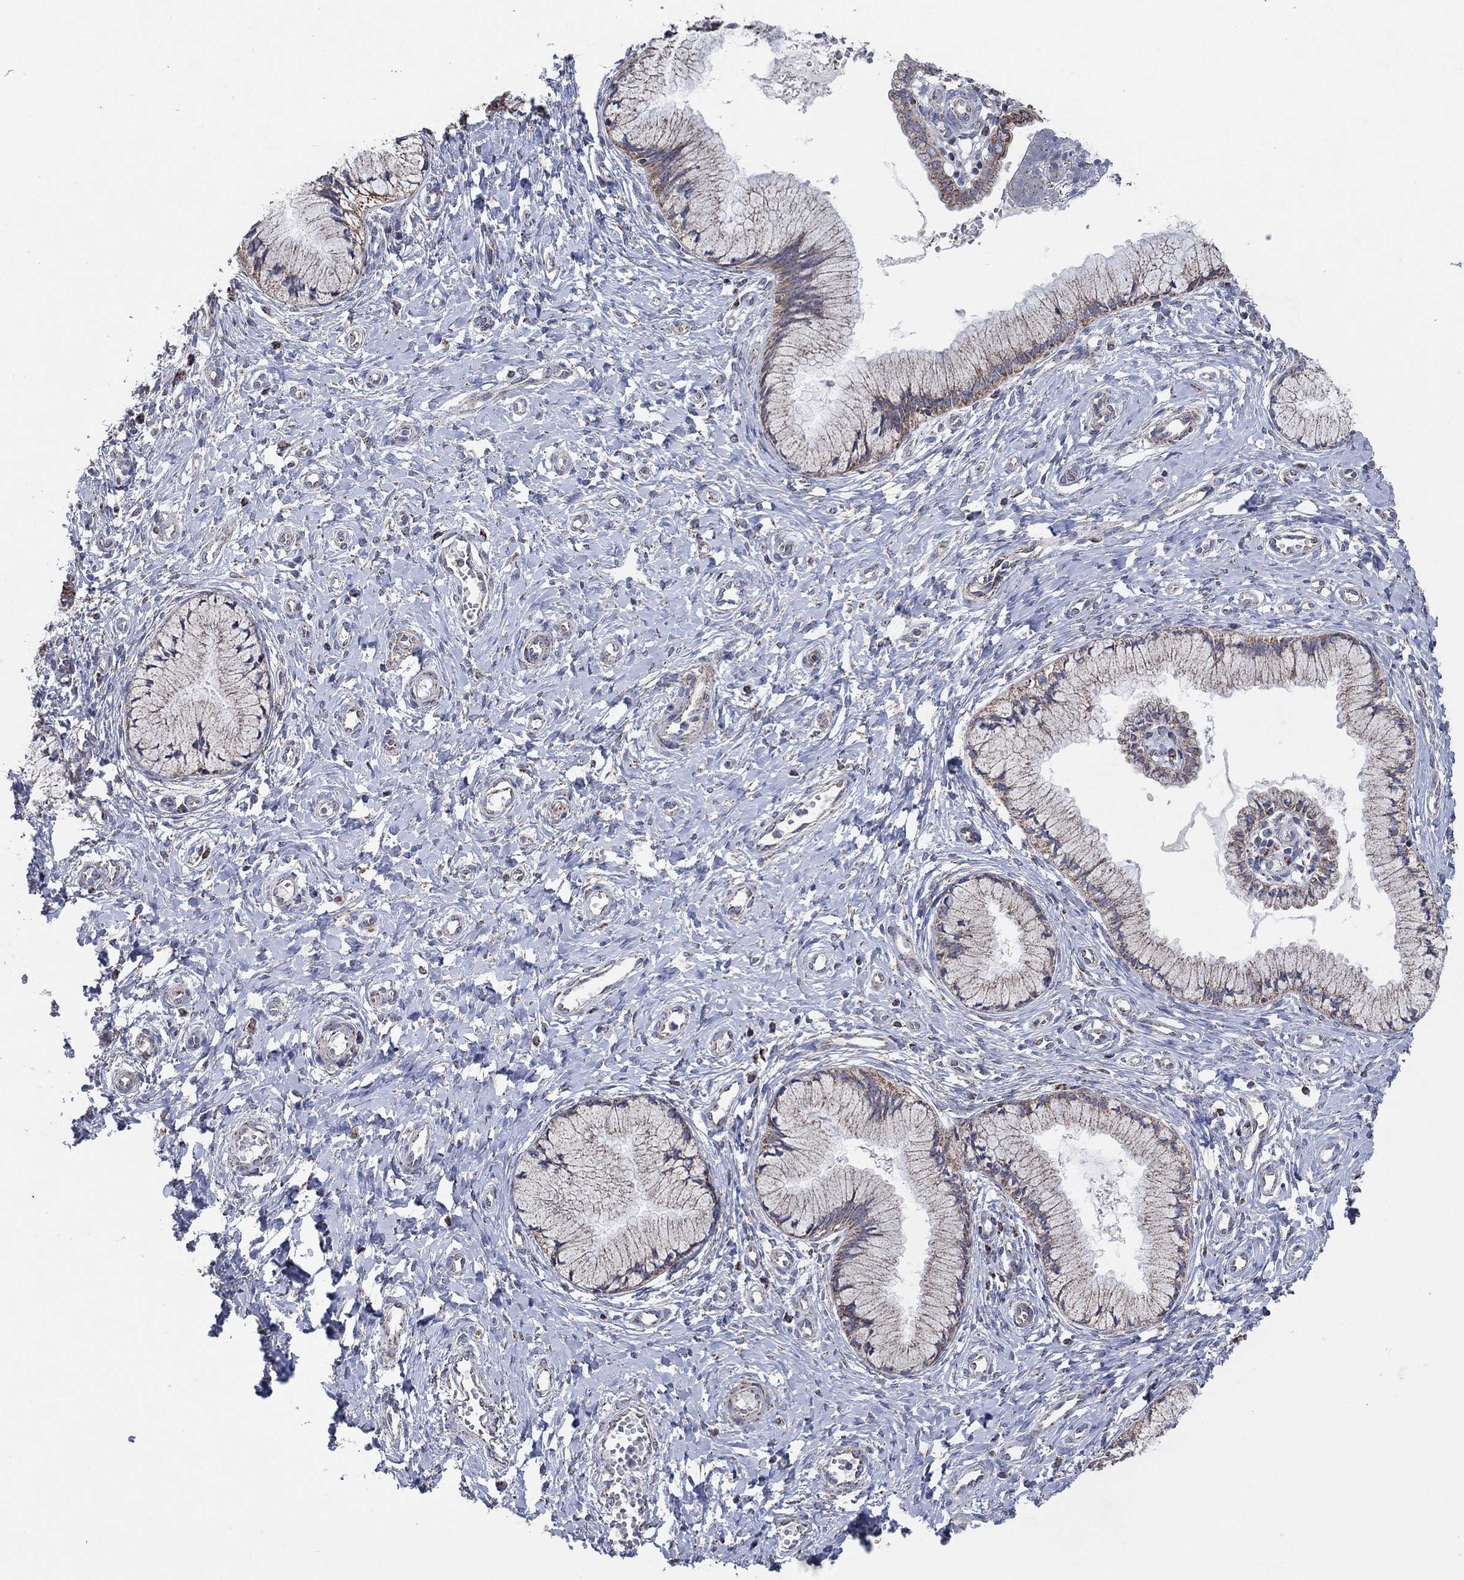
{"staining": {"intensity": "moderate", "quantity": "25%-75%", "location": "cytoplasmic/membranous"}, "tissue": "cervix", "cell_type": "Glandular cells", "image_type": "normal", "snomed": [{"axis": "morphology", "description": "Normal tissue, NOS"}, {"axis": "topography", "description": "Cervix"}], "caption": "Glandular cells show medium levels of moderate cytoplasmic/membranous staining in approximately 25%-75% of cells in normal human cervix. The staining was performed using DAB (3,3'-diaminobenzidine), with brown indicating positive protein expression. Nuclei are stained blue with hematoxylin.", "gene": "C9orf85", "patient": {"sex": "female", "age": 37}}